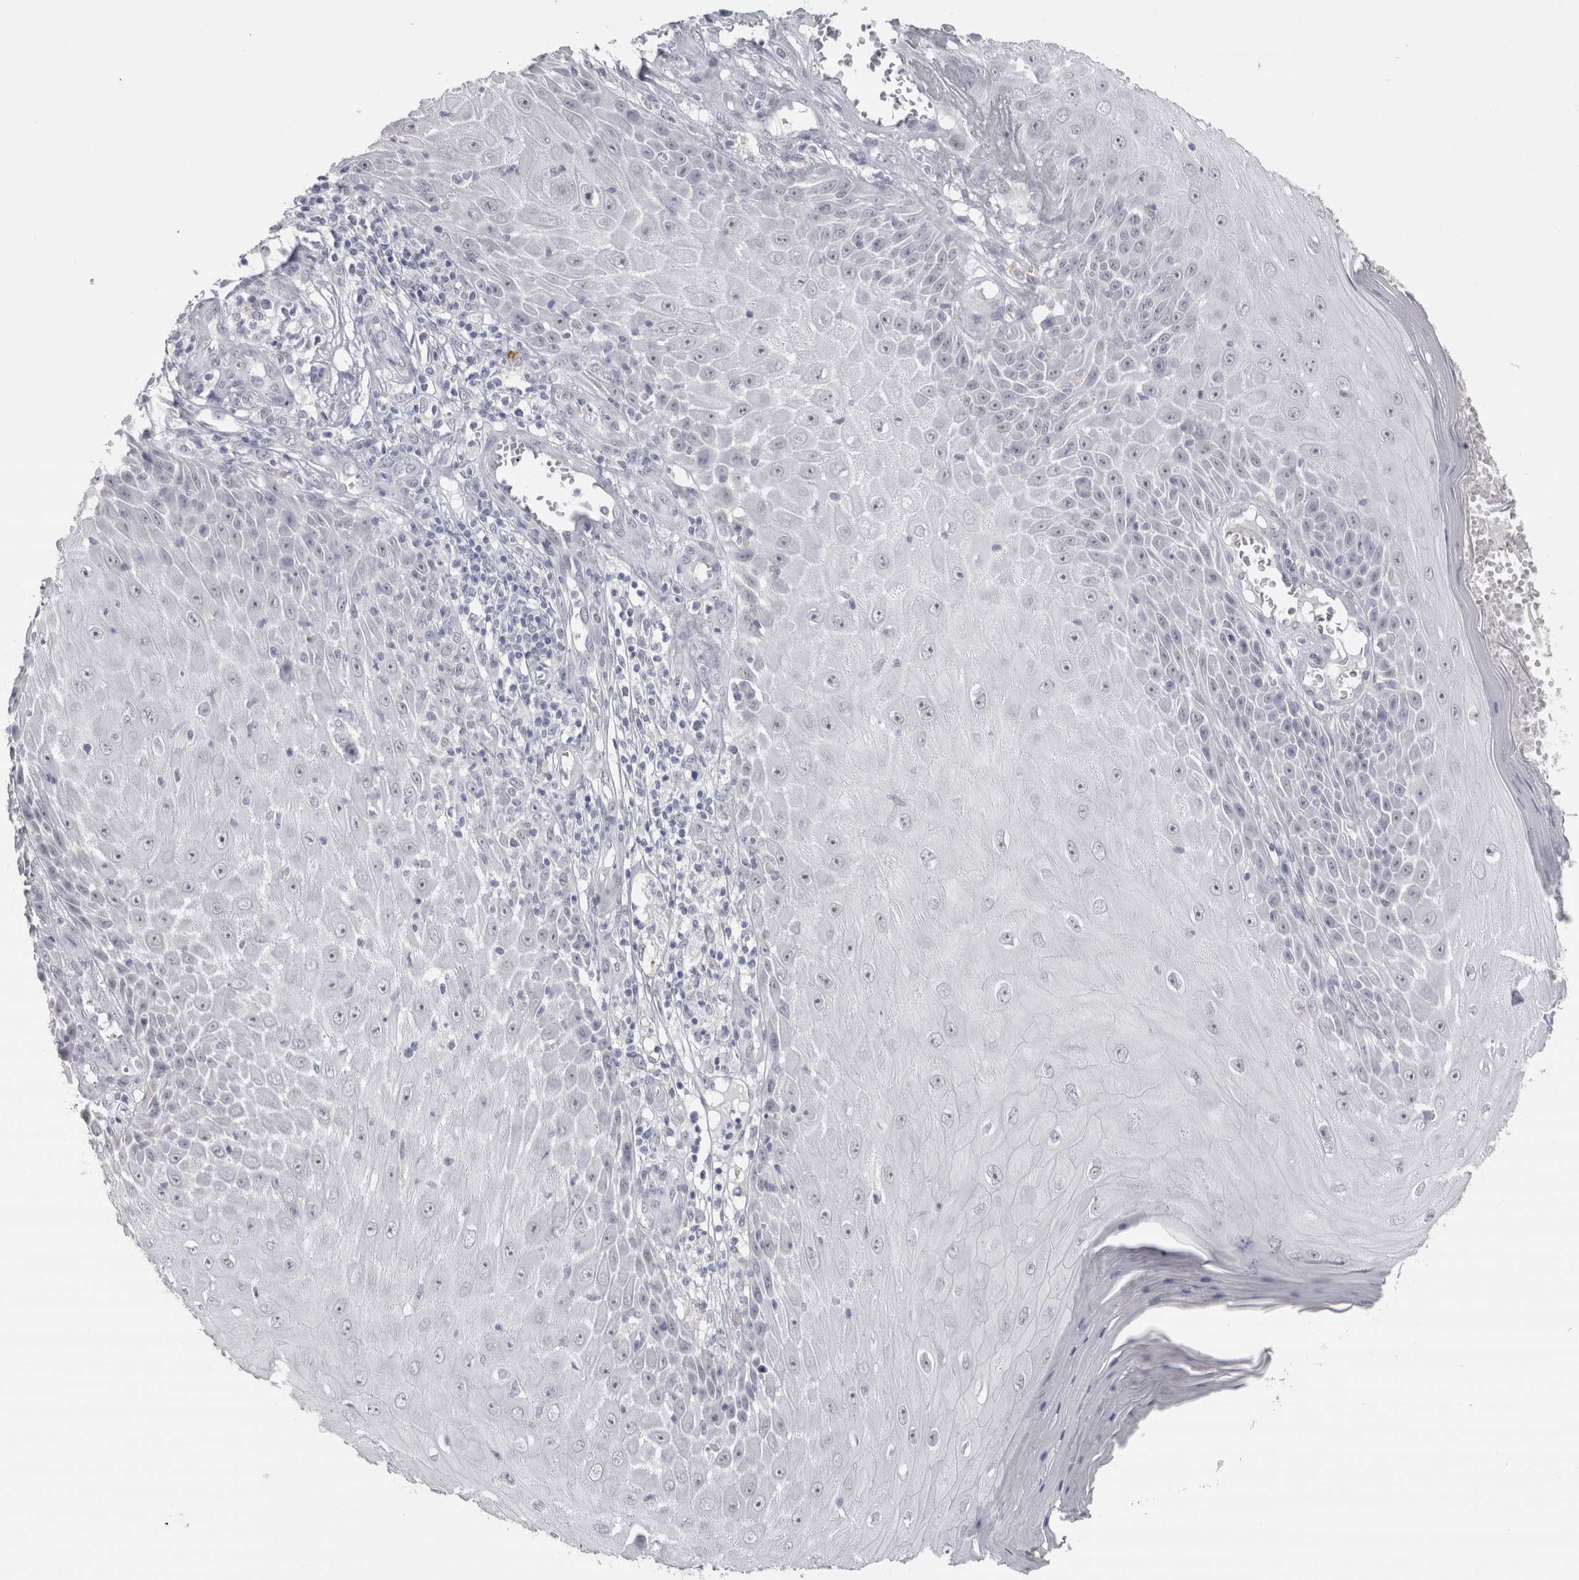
{"staining": {"intensity": "negative", "quantity": "none", "location": "none"}, "tissue": "skin cancer", "cell_type": "Tumor cells", "image_type": "cancer", "snomed": [{"axis": "morphology", "description": "Squamous cell carcinoma, NOS"}, {"axis": "topography", "description": "Skin"}], "caption": "High power microscopy histopathology image of an immunohistochemistry micrograph of skin cancer, revealing no significant positivity in tumor cells.", "gene": "CDH17", "patient": {"sex": "female", "age": 73}}